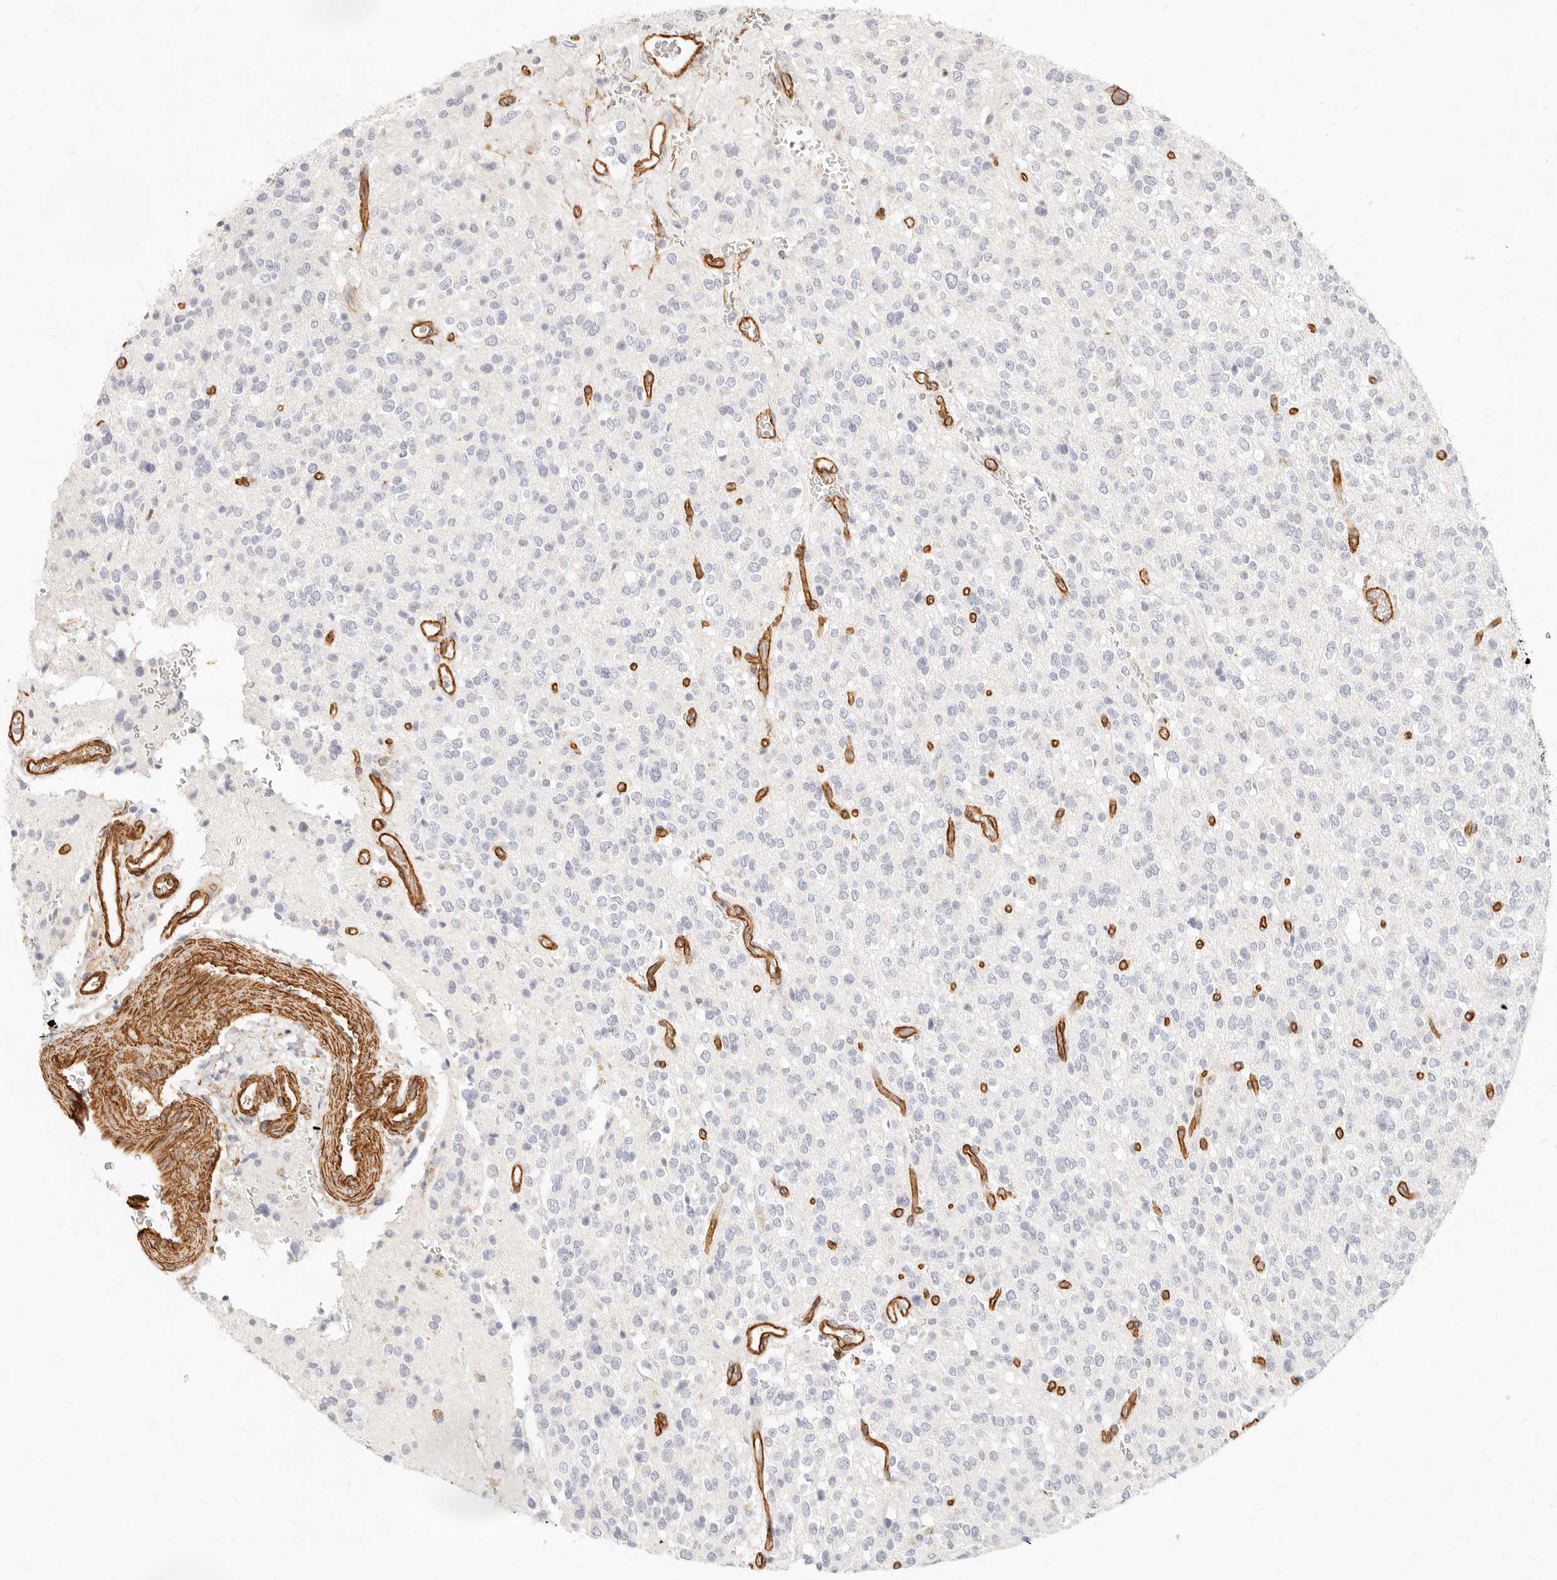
{"staining": {"intensity": "negative", "quantity": "none", "location": "none"}, "tissue": "glioma", "cell_type": "Tumor cells", "image_type": "cancer", "snomed": [{"axis": "morphology", "description": "Glioma, malignant, High grade"}, {"axis": "topography", "description": "Brain"}], "caption": "Tumor cells are negative for protein expression in human glioma. (Brightfield microscopy of DAB IHC at high magnification).", "gene": "NUS1", "patient": {"sex": "male", "age": 34}}